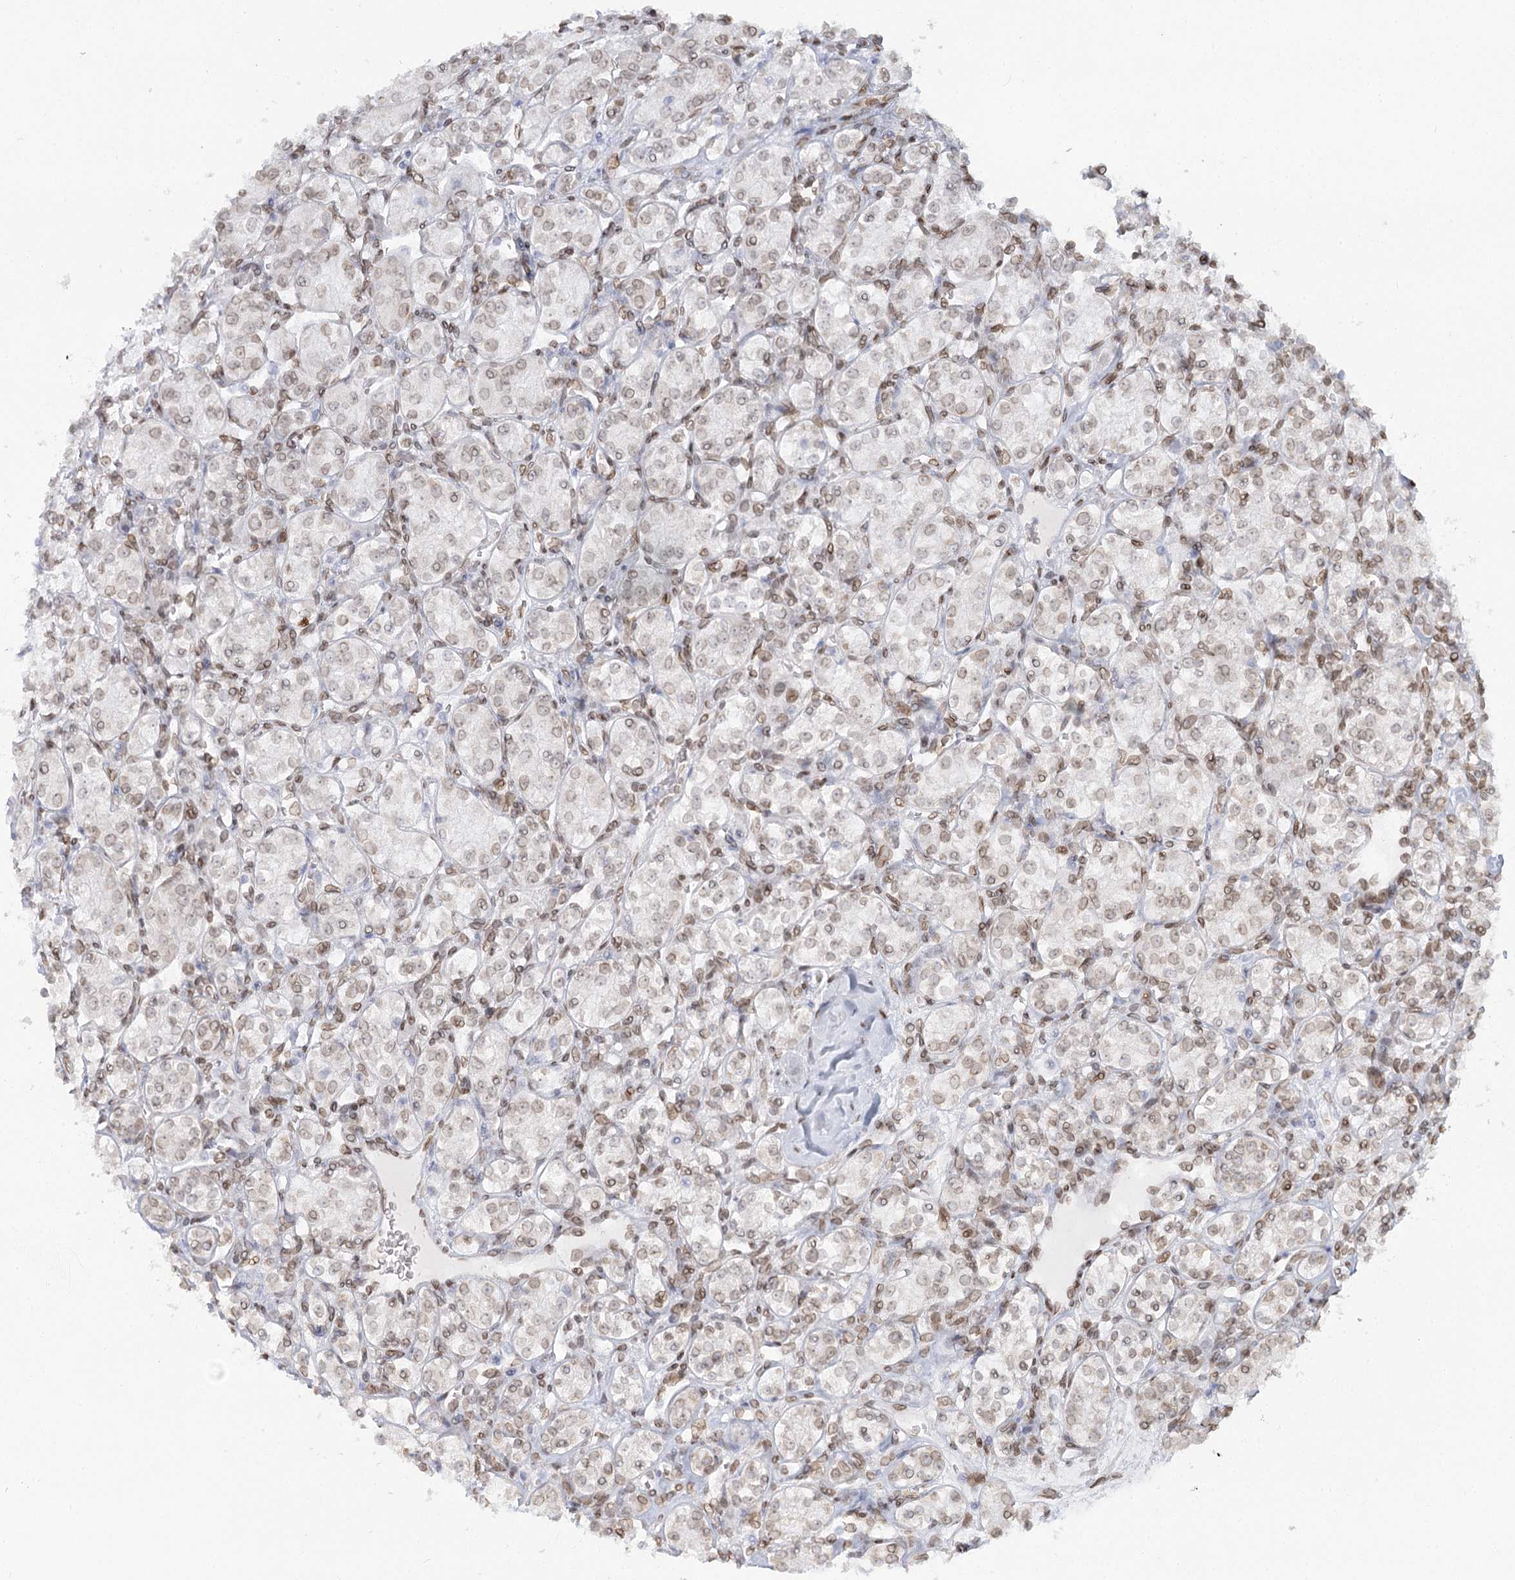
{"staining": {"intensity": "weak", "quantity": ">75%", "location": "nuclear"}, "tissue": "renal cancer", "cell_type": "Tumor cells", "image_type": "cancer", "snomed": [{"axis": "morphology", "description": "Adenocarcinoma, NOS"}, {"axis": "topography", "description": "Kidney"}], "caption": "Human renal cancer stained with a protein marker exhibits weak staining in tumor cells.", "gene": "VWA5A", "patient": {"sex": "male", "age": 77}}